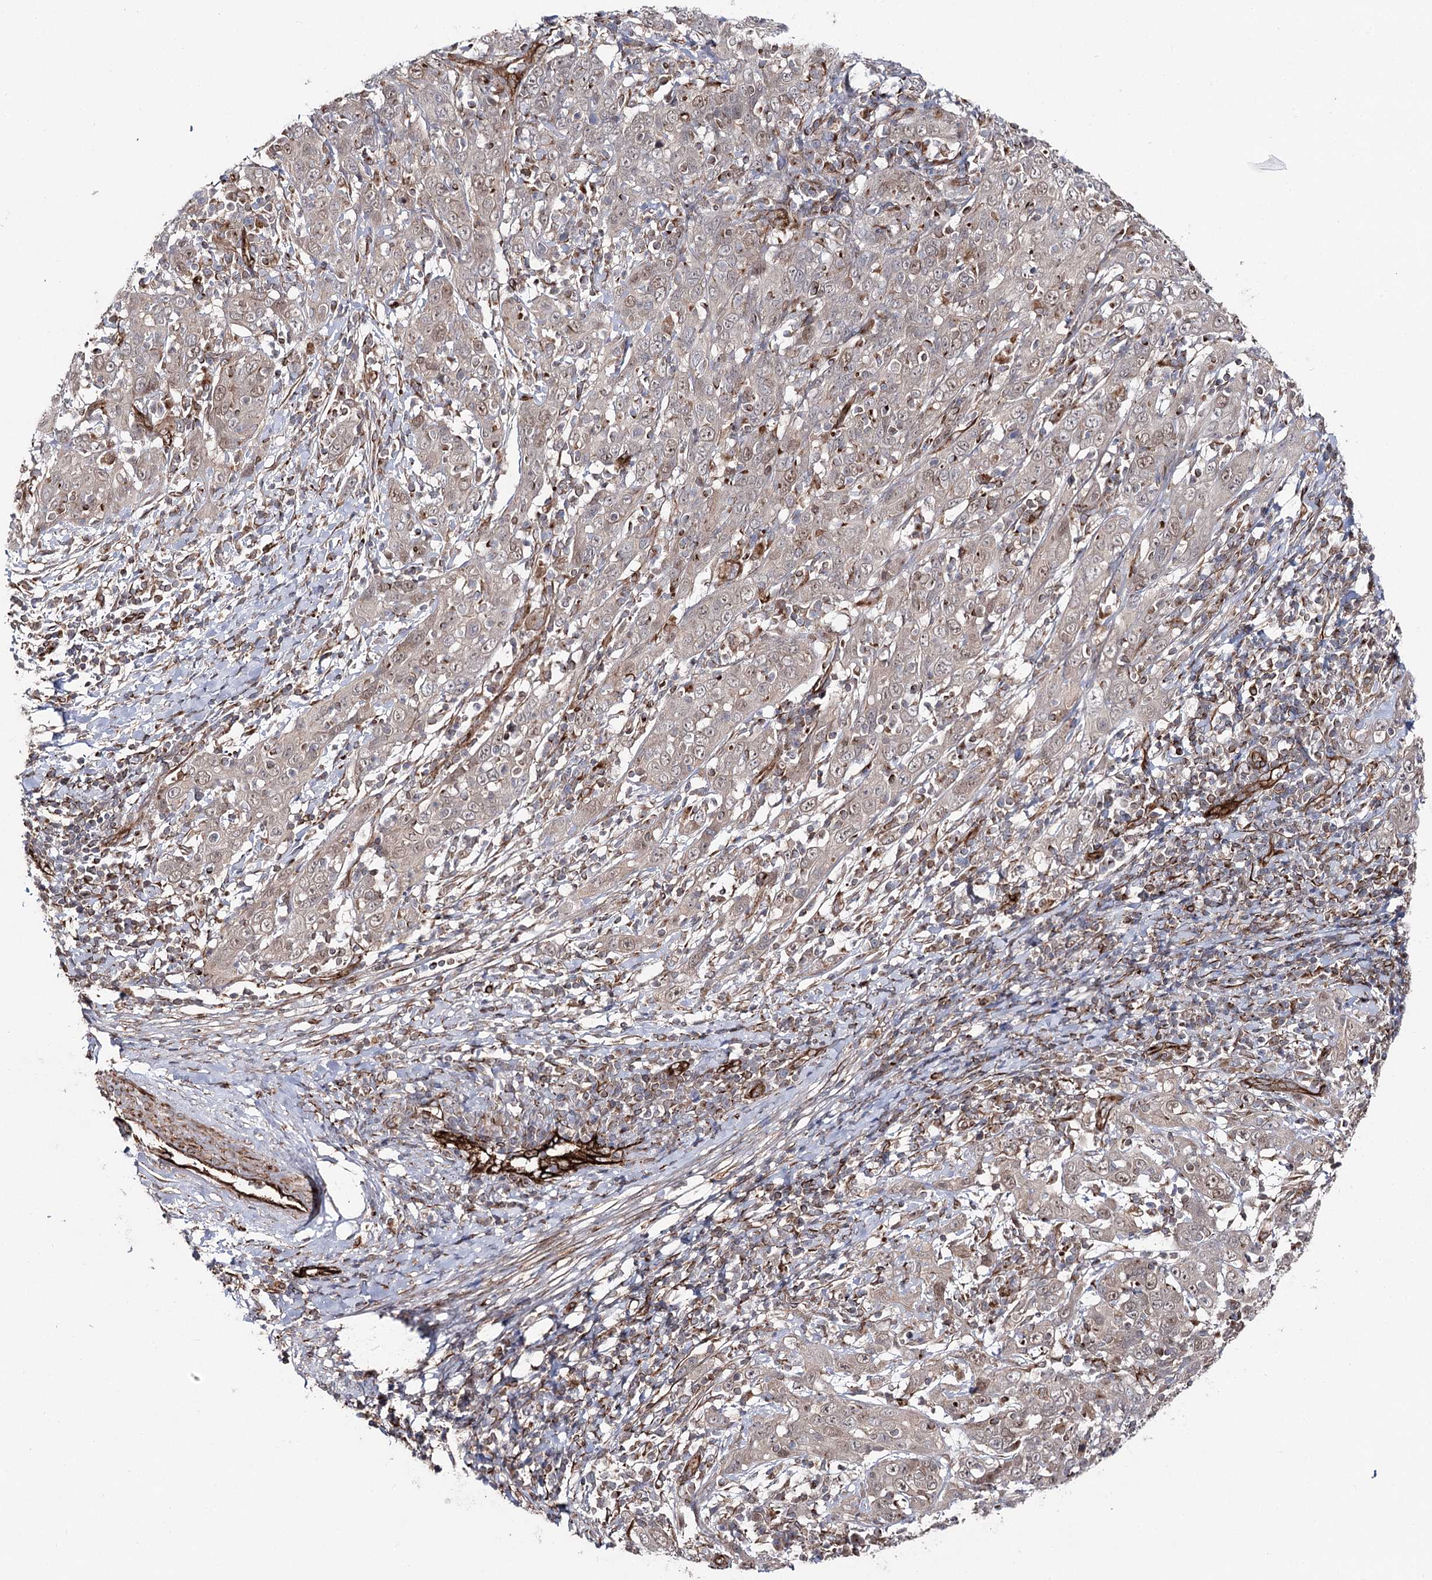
{"staining": {"intensity": "weak", "quantity": "<25%", "location": "cytoplasmic/membranous"}, "tissue": "cervical cancer", "cell_type": "Tumor cells", "image_type": "cancer", "snomed": [{"axis": "morphology", "description": "Squamous cell carcinoma, NOS"}, {"axis": "topography", "description": "Cervix"}], "caption": "High magnification brightfield microscopy of cervical squamous cell carcinoma stained with DAB (brown) and counterstained with hematoxylin (blue): tumor cells show no significant expression.", "gene": "MIB1", "patient": {"sex": "female", "age": 46}}